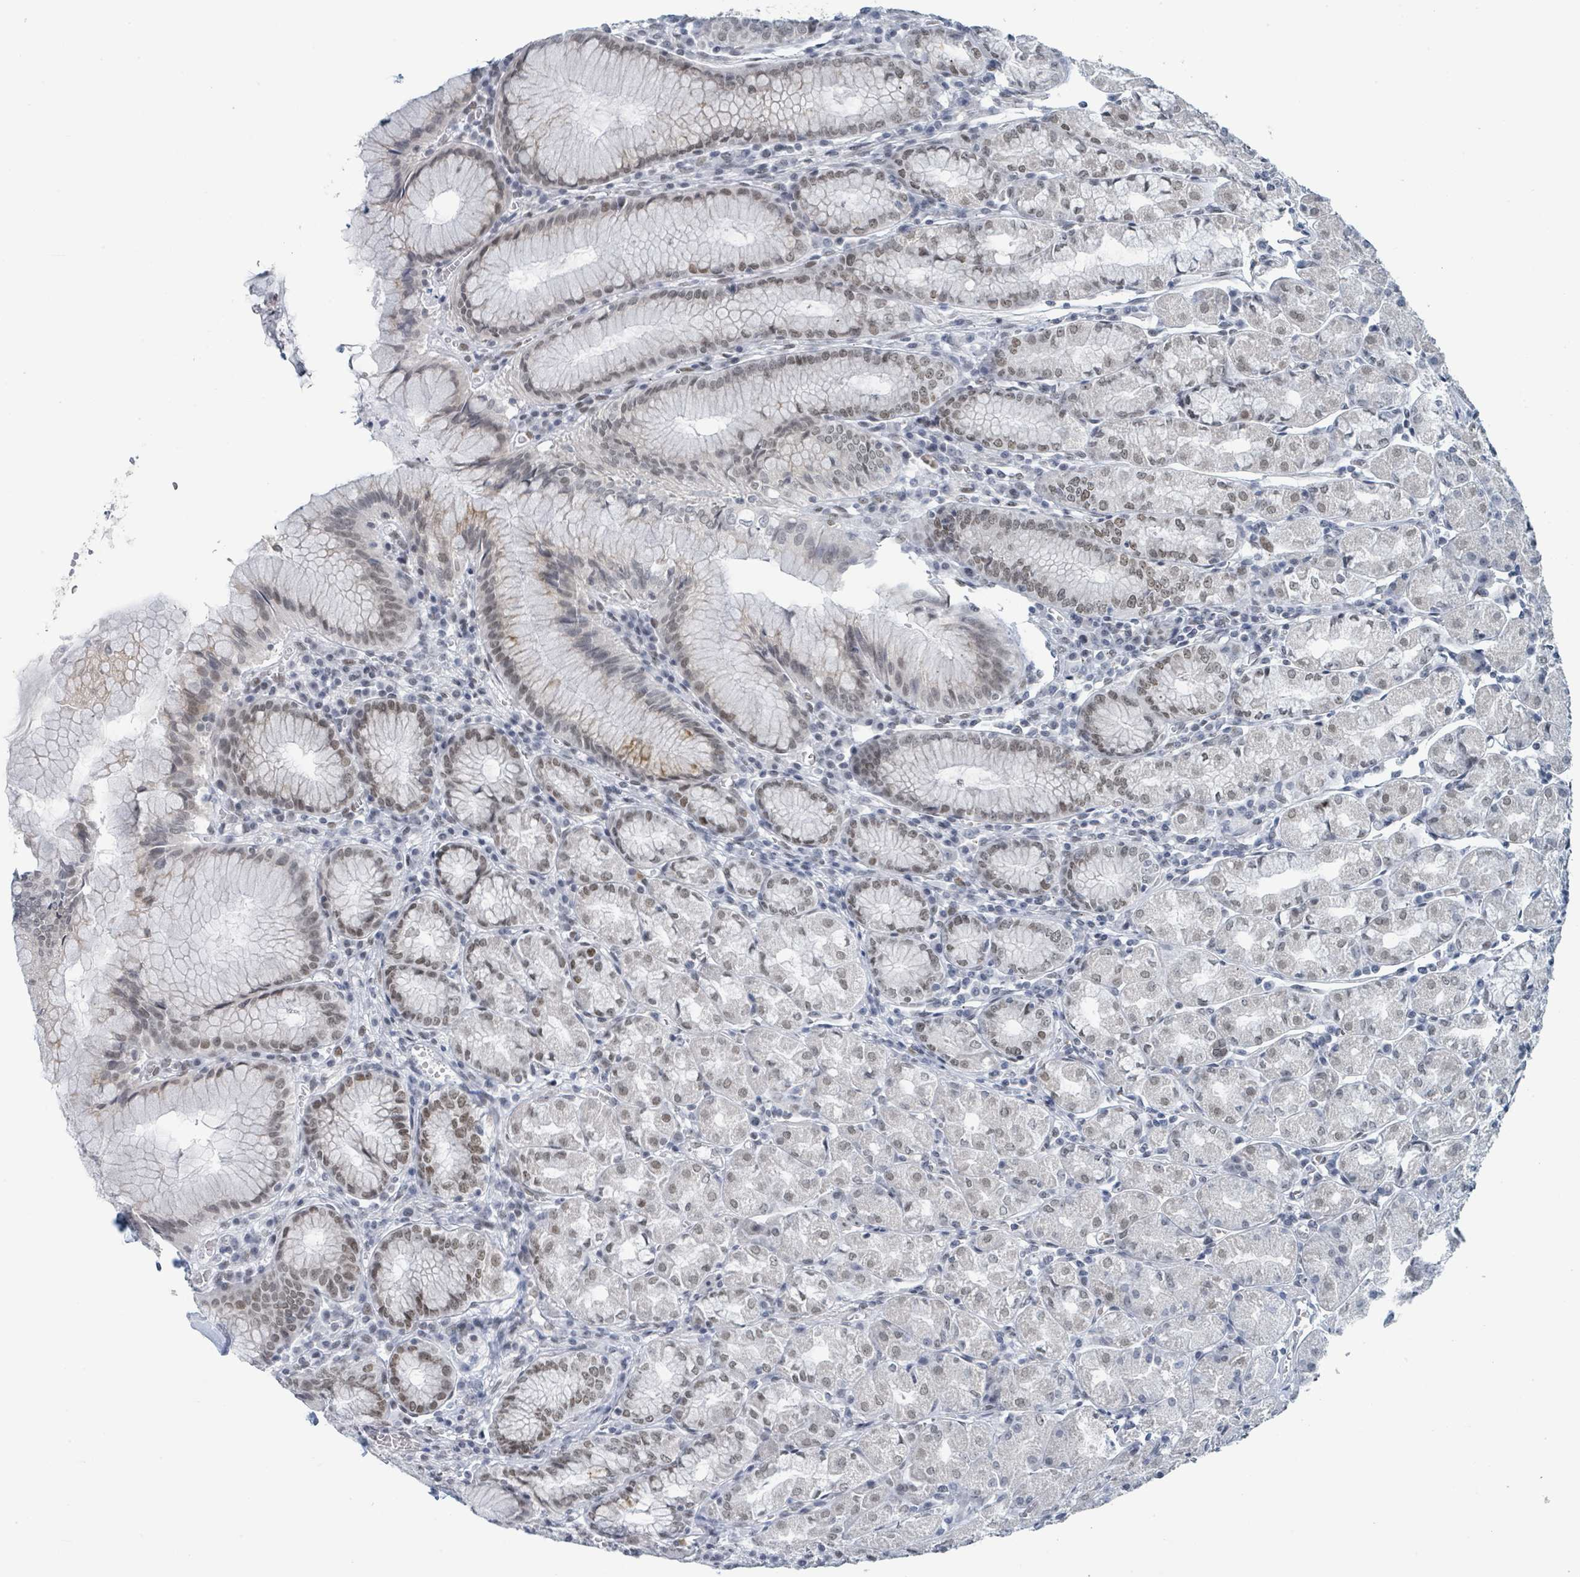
{"staining": {"intensity": "moderate", "quantity": ">75%", "location": "nuclear"}, "tissue": "stomach", "cell_type": "Glandular cells", "image_type": "normal", "snomed": [{"axis": "morphology", "description": "Normal tissue, NOS"}, {"axis": "topography", "description": "Stomach"}], "caption": "Approximately >75% of glandular cells in unremarkable stomach display moderate nuclear protein expression as visualized by brown immunohistochemical staining.", "gene": "EHMT2", "patient": {"sex": "male", "age": 55}}